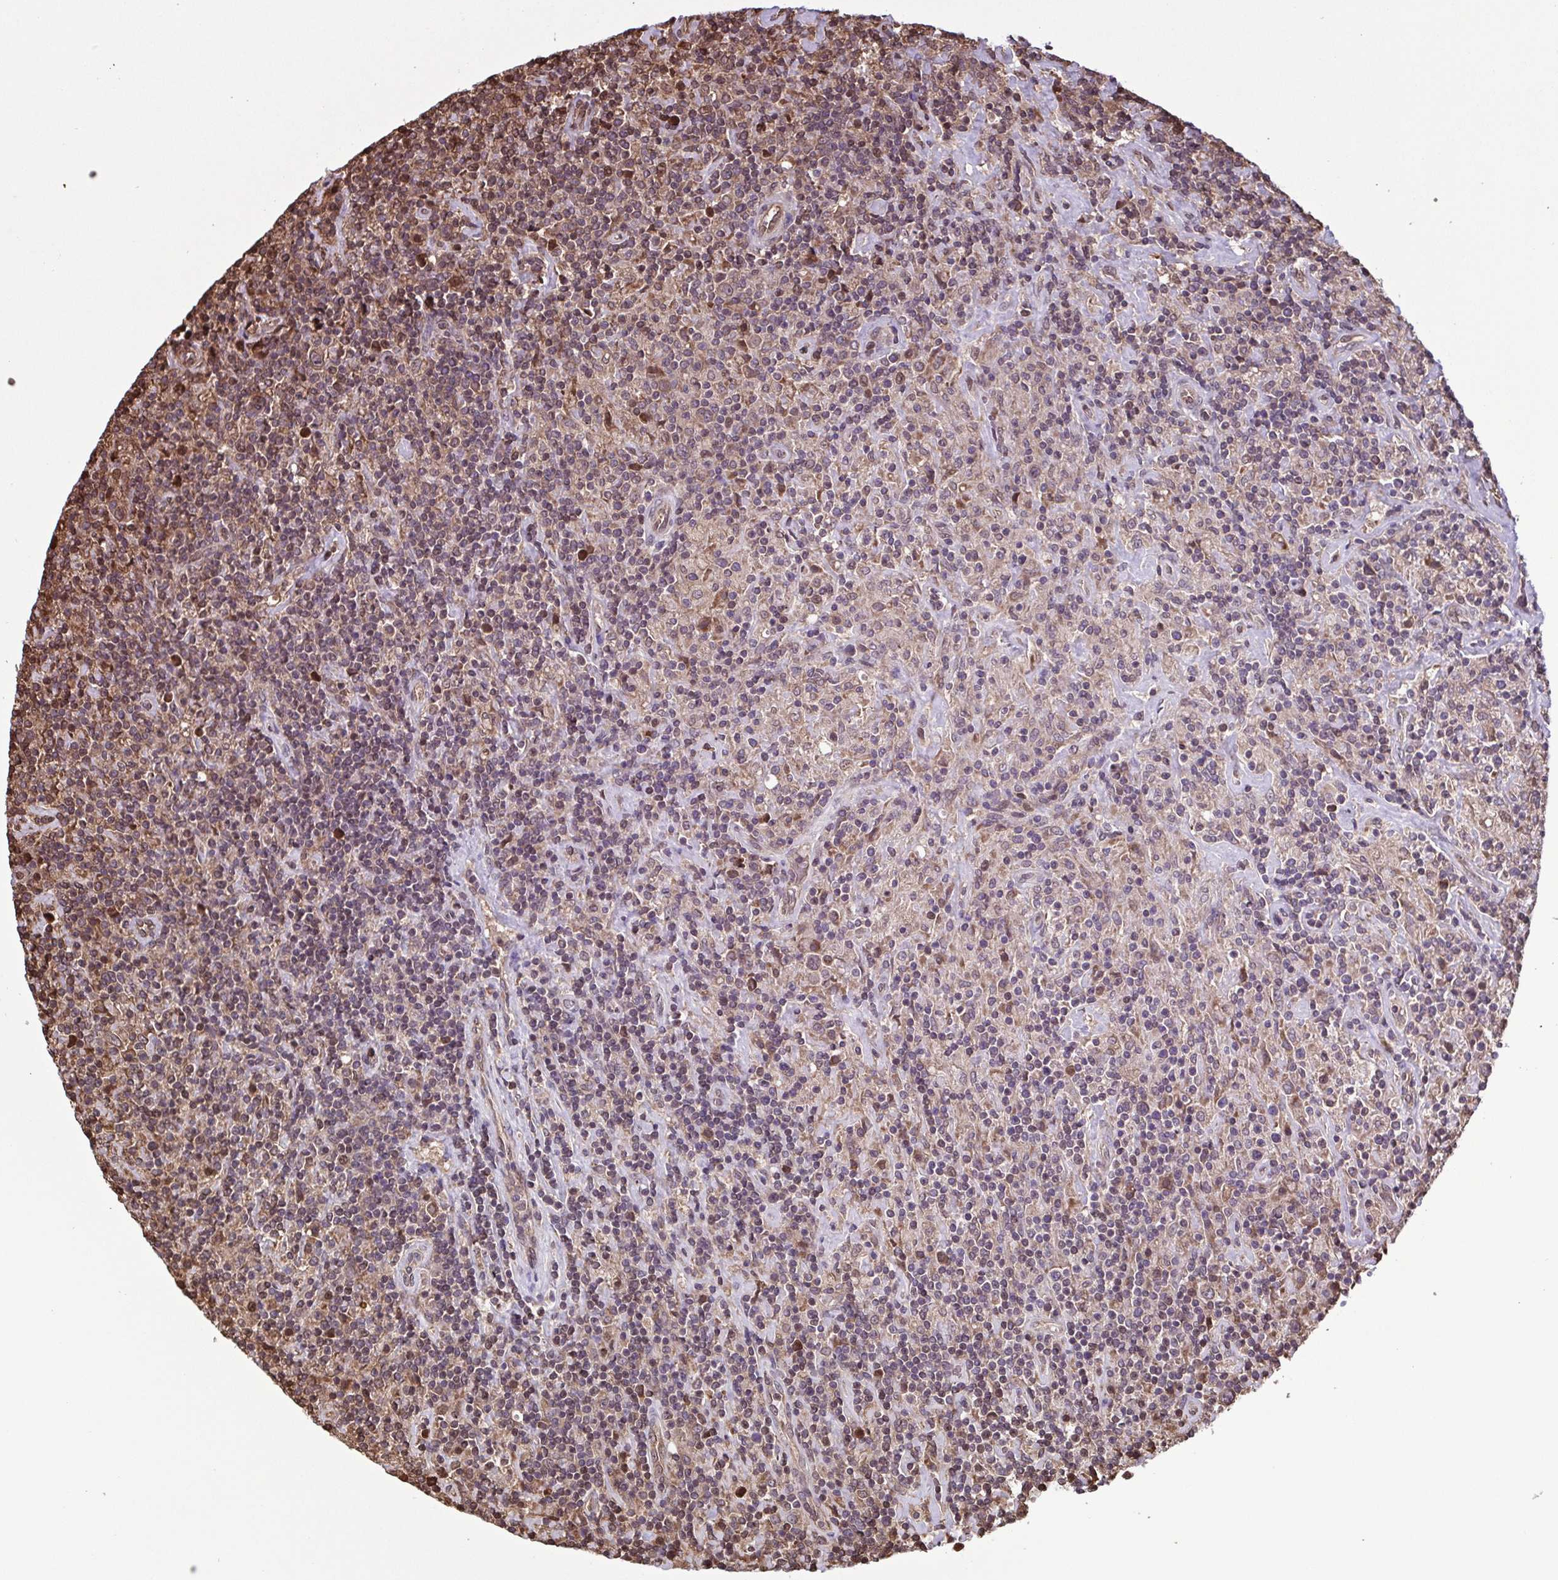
{"staining": {"intensity": "weak", "quantity": "<25%", "location": "cytoplasmic/membranous"}, "tissue": "lymphoma", "cell_type": "Tumor cells", "image_type": "cancer", "snomed": [{"axis": "morphology", "description": "Hodgkin's disease, NOS"}, {"axis": "topography", "description": "Lymph node"}], "caption": "Lymphoma was stained to show a protein in brown. There is no significant positivity in tumor cells.", "gene": "SEC63", "patient": {"sex": "male", "age": 70}}